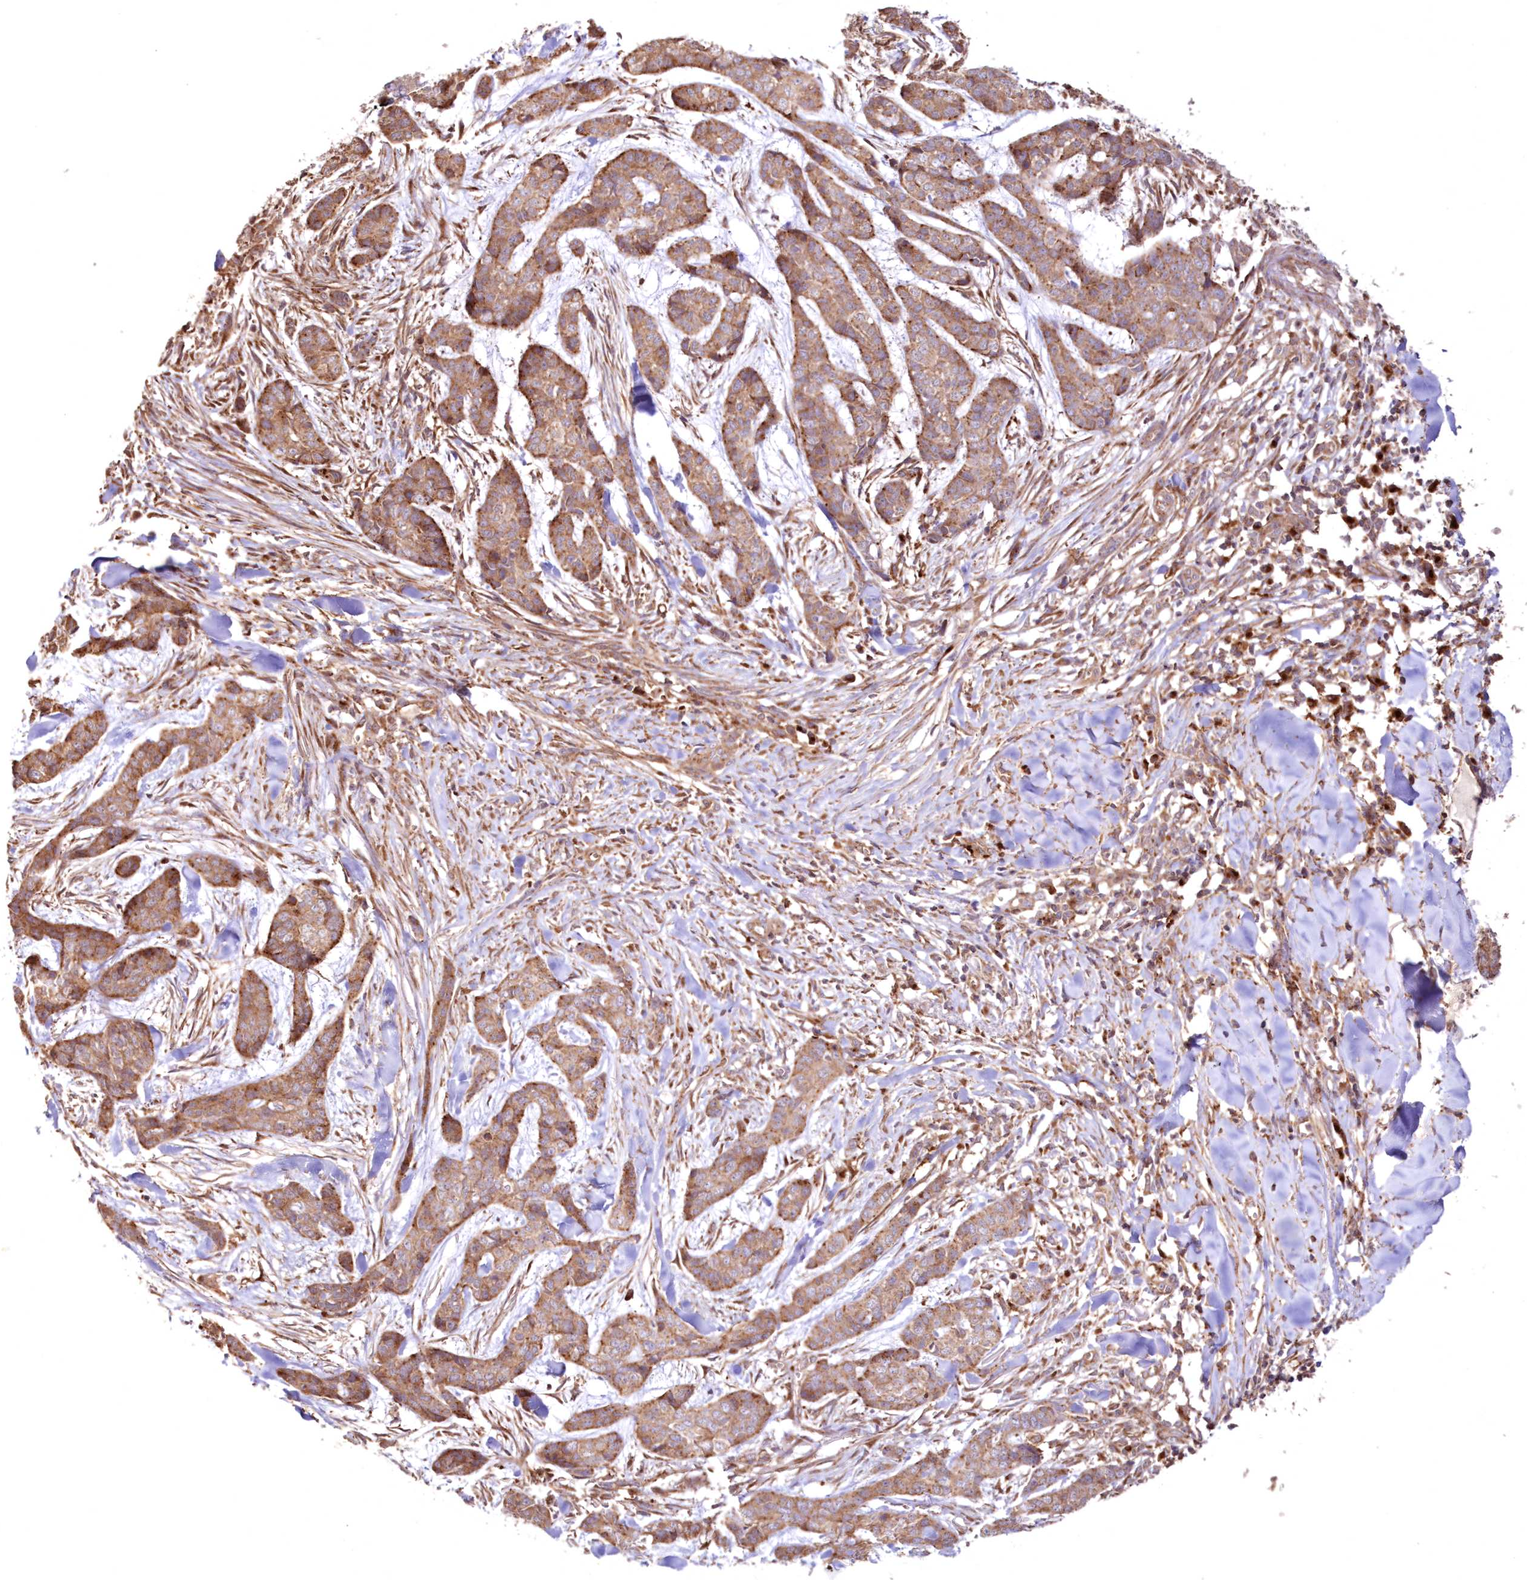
{"staining": {"intensity": "moderate", "quantity": ">75%", "location": "cytoplasmic/membranous"}, "tissue": "skin cancer", "cell_type": "Tumor cells", "image_type": "cancer", "snomed": [{"axis": "morphology", "description": "Basal cell carcinoma"}, {"axis": "topography", "description": "Skin"}], "caption": "Protein staining exhibits moderate cytoplasmic/membranous expression in approximately >75% of tumor cells in skin basal cell carcinoma.", "gene": "DDO", "patient": {"sex": "female", "age": 64}}